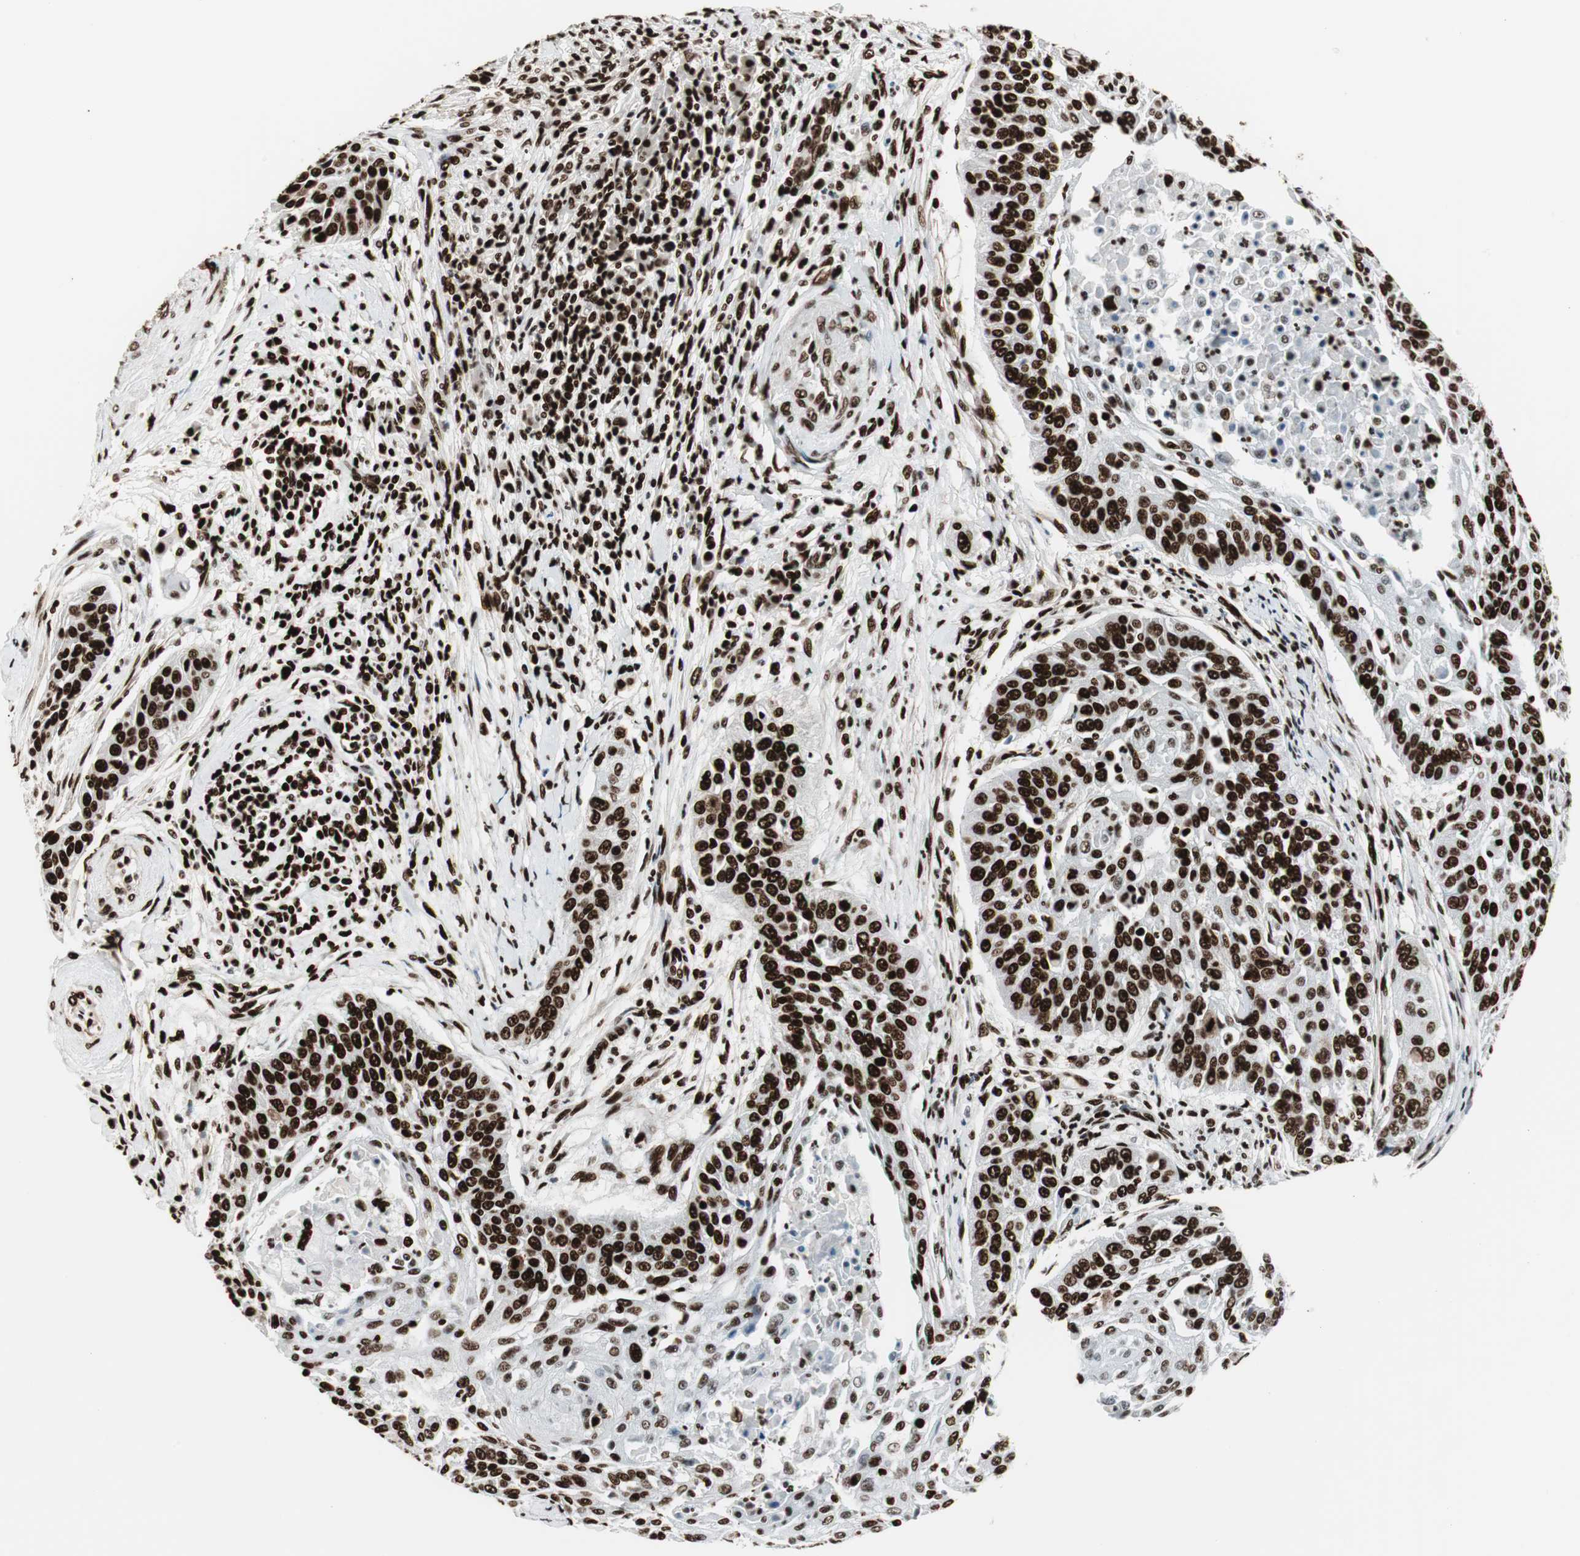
{"staining": {"intensity": "strong", "quantity": ">75%", "location": "nuclear"}, "tissue": "cervical cancer", "cell_type": "Tumor cells", "image_type": "cancer", "snomed": [{"axis": "morphology", "description": "Squamous cell carcinoma, NOS"}, {"axis": "topography", "description": "Cervix"}], "caption": "Cervical squamous cell carcinoma stained for a protein (brown) demonstrates strong nuclear positive expression in approximately >75% of tumor cells.", "gene": "MTA2", "patient": {"sex": "female", "age": 33}}